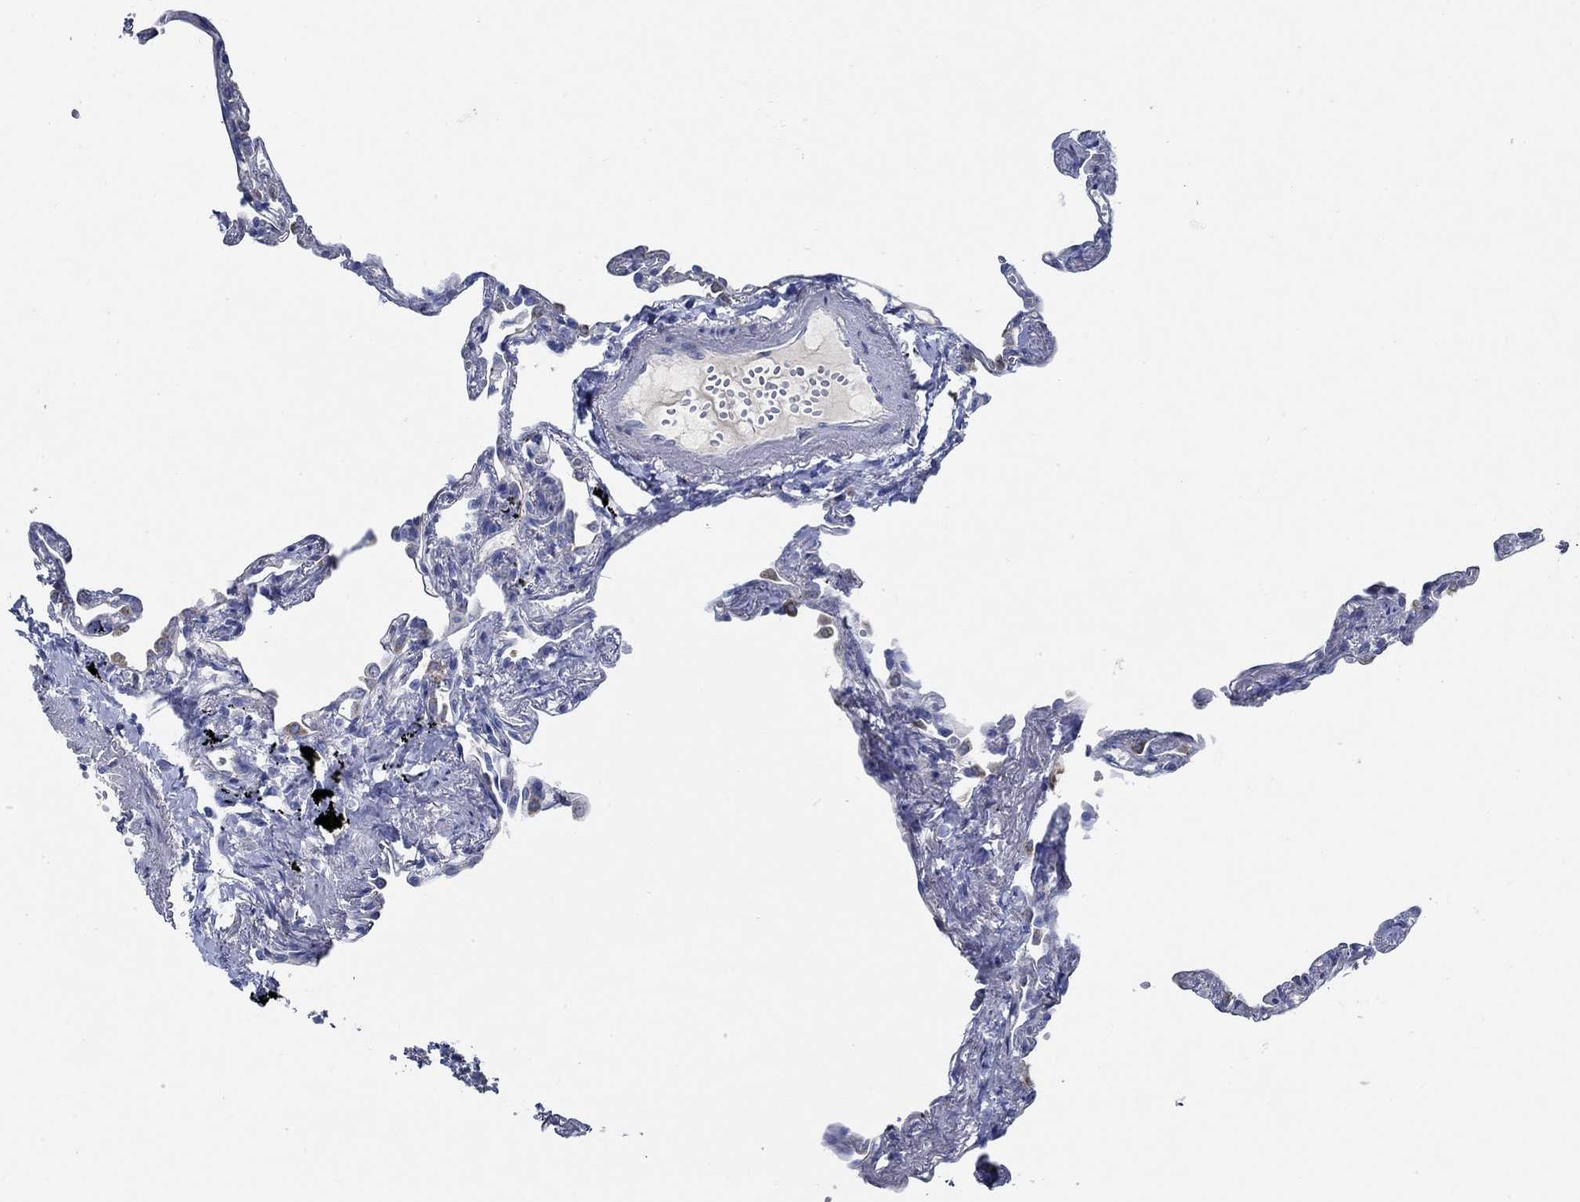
{"staining": {"intensity": "negative", "quantity": "none", "location": "none"}, "tissue": "lung", "cell_type": "Alveolar cells", "image_type": "normal", "snomed": [{"axis": "morphology", "description": "Normal tissue, NOS"}, {"axis": "topography", "description": "Lung"}], "caption": "This is an immunohistochemistry photomicrograph of benign lung. There is no positivity in alveolar cells.", "gene": "HECW2", "patient": {"sex": "male", "age": 78}}